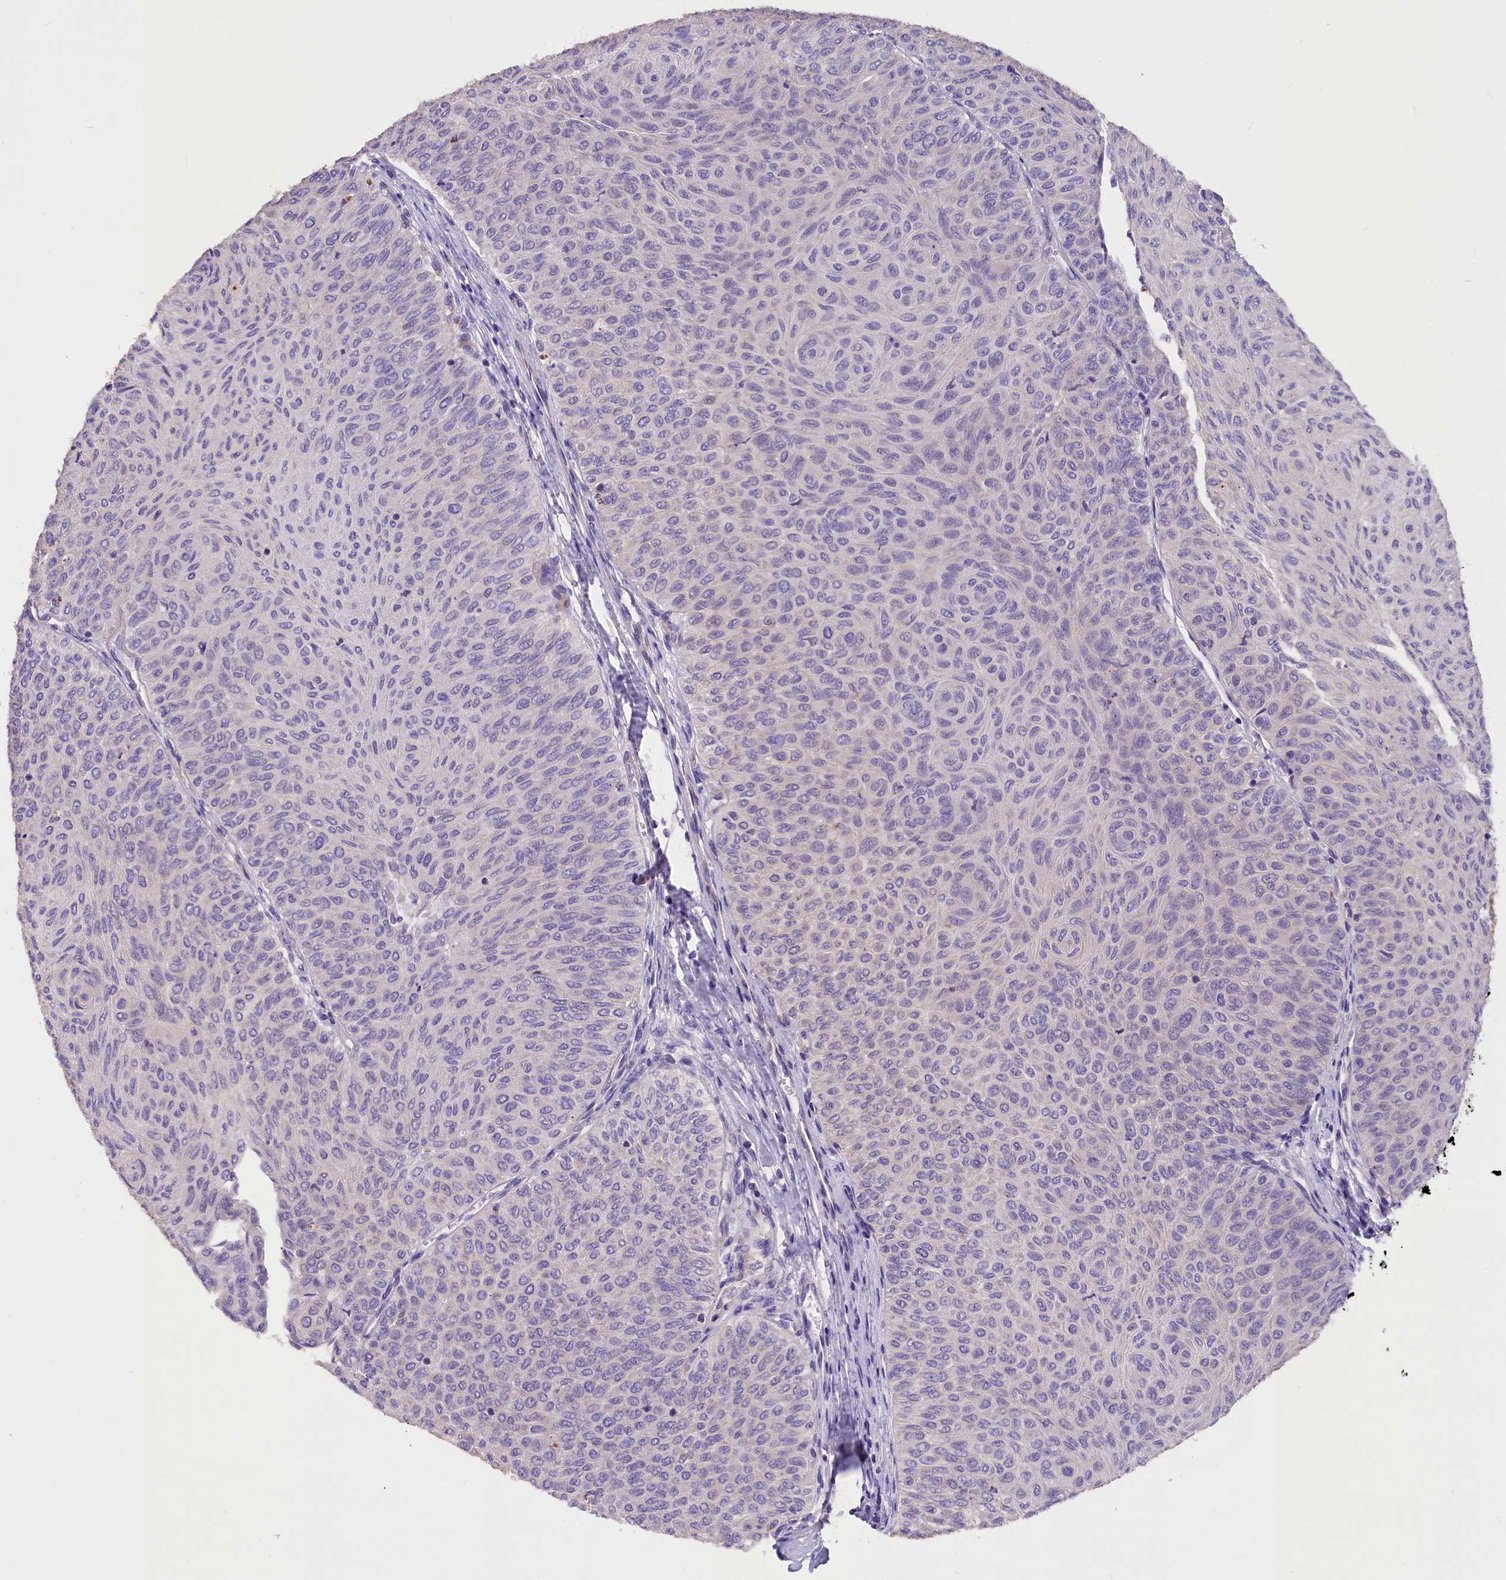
{"staining": {"intensity": "negative", "quantity": "none", "location": "none"}, "tissue": "urothelial cancer", "cell_type": "Tumor cells", "image_type": "cancer", "snomed": [{"axis": "morphology", "description": "Urothelial carcinoma, Low grade"}, {"axis": "topography", "description": "Urinary bladder"}], "caption": "IHC histopathology image of low-grade urothelial carcinoma stained for a protein (brown), which demonstrates no expression in tumor cells. (DAB (3,3'-diaminobenzidine) immunohistochemistry (IHC) visualized using brightfield microscopy, high magnification).", "gene": "AP3B2", "patient": {"sex": "male", "age": 78}}